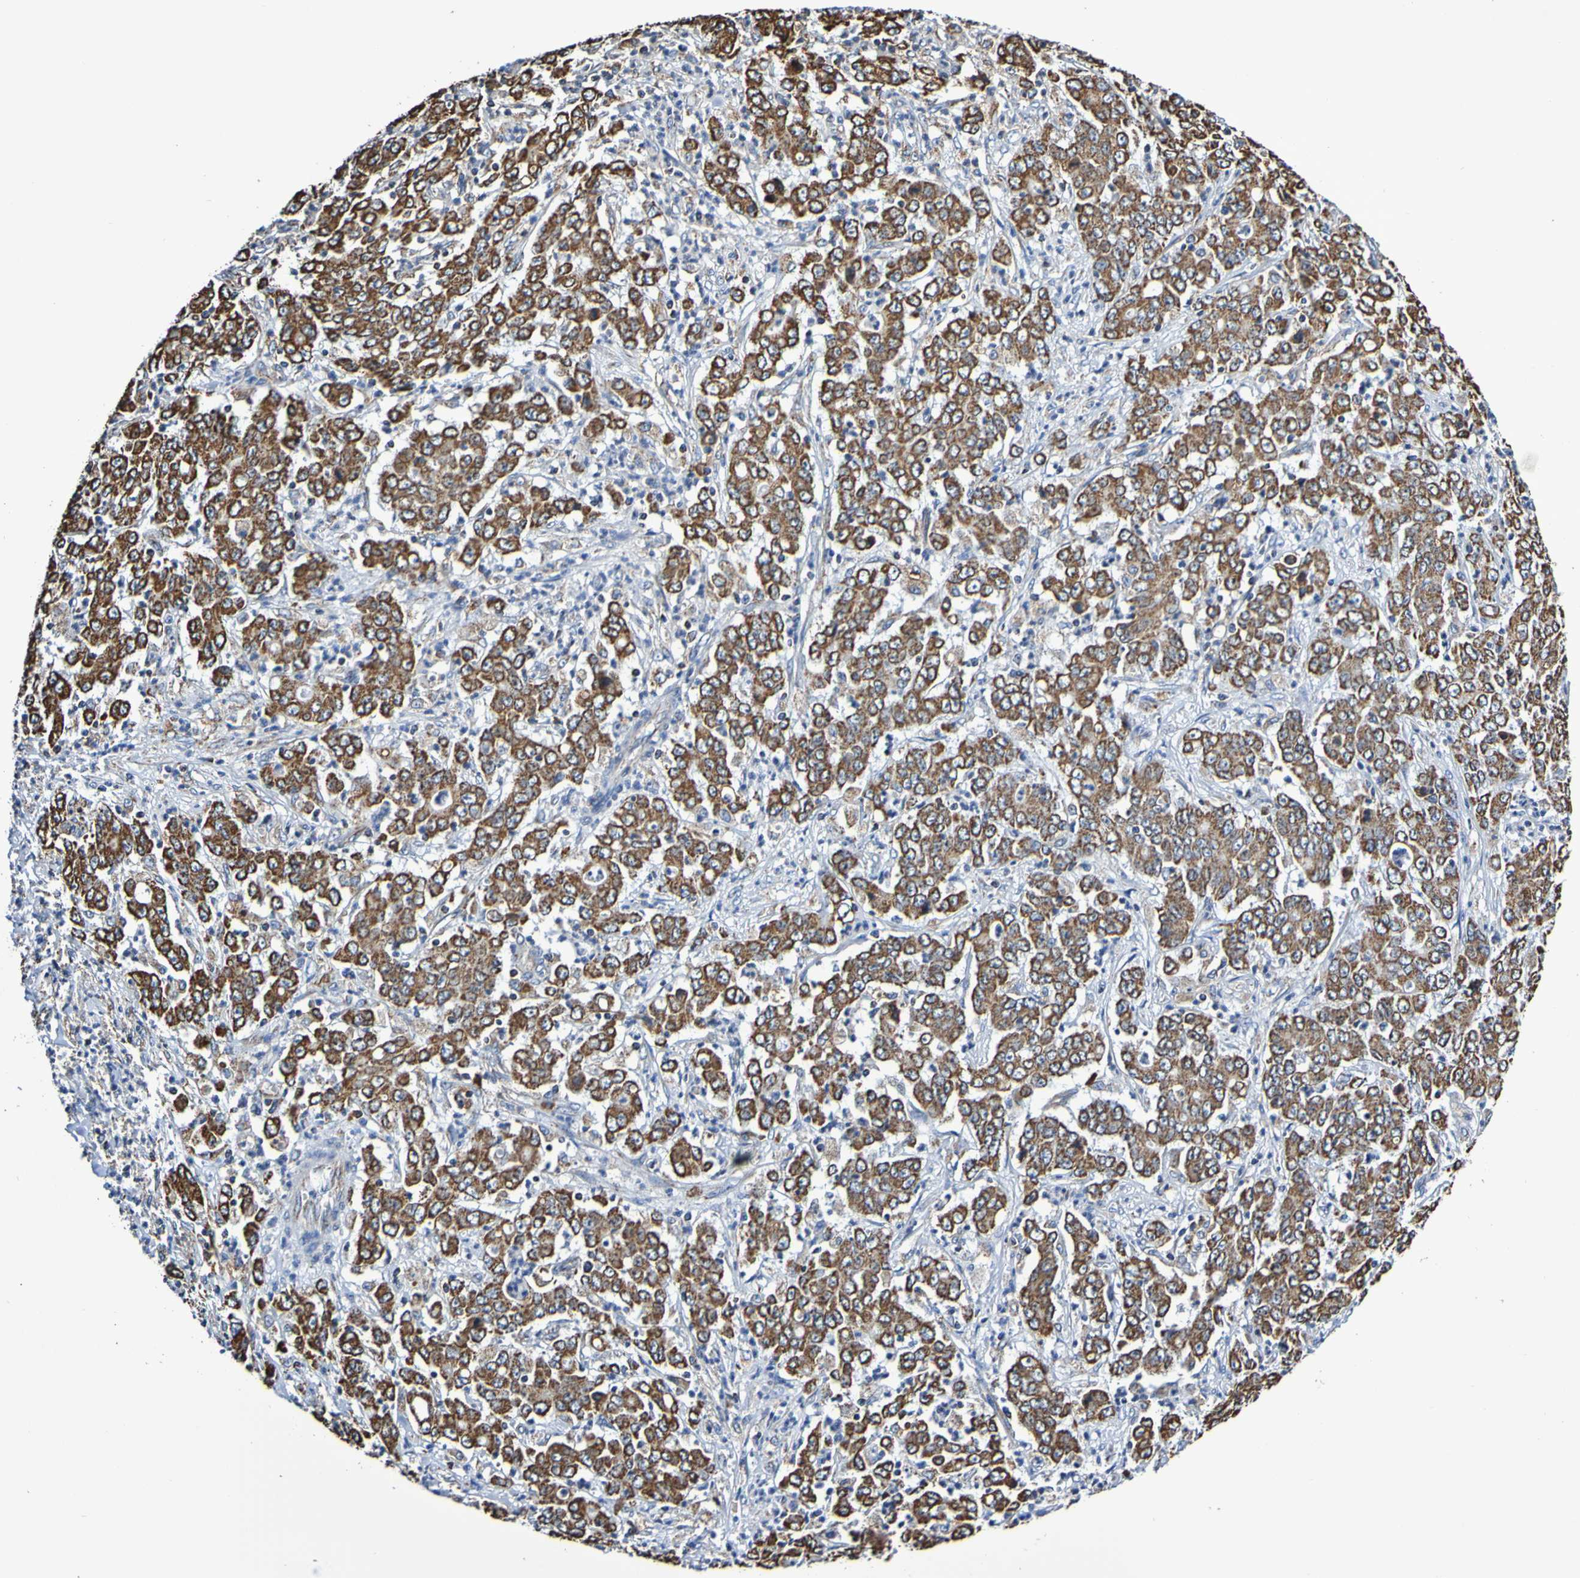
{"staining": {"intensity": "strong", "quantity": ">75%", "location": "cytoplasmic/membranous"}, "tissue": "stomach cancer", "cell_type": "Tumor cells", "image_type": "cancer", "snomed": [{"axis": "morphology", "description": "Adenocarcinoma, NOS"}, {"axis": "topography", "description": "Stomach, lower"}], "caption": "Approximately >75% of tumor cells in stomach cancer show strong cytoplasmic/membranous protein expression as visualized by brown immunohistochemical staining.", "gene": "IL18R1", "patient": {"sex": "female", "age": 71}}